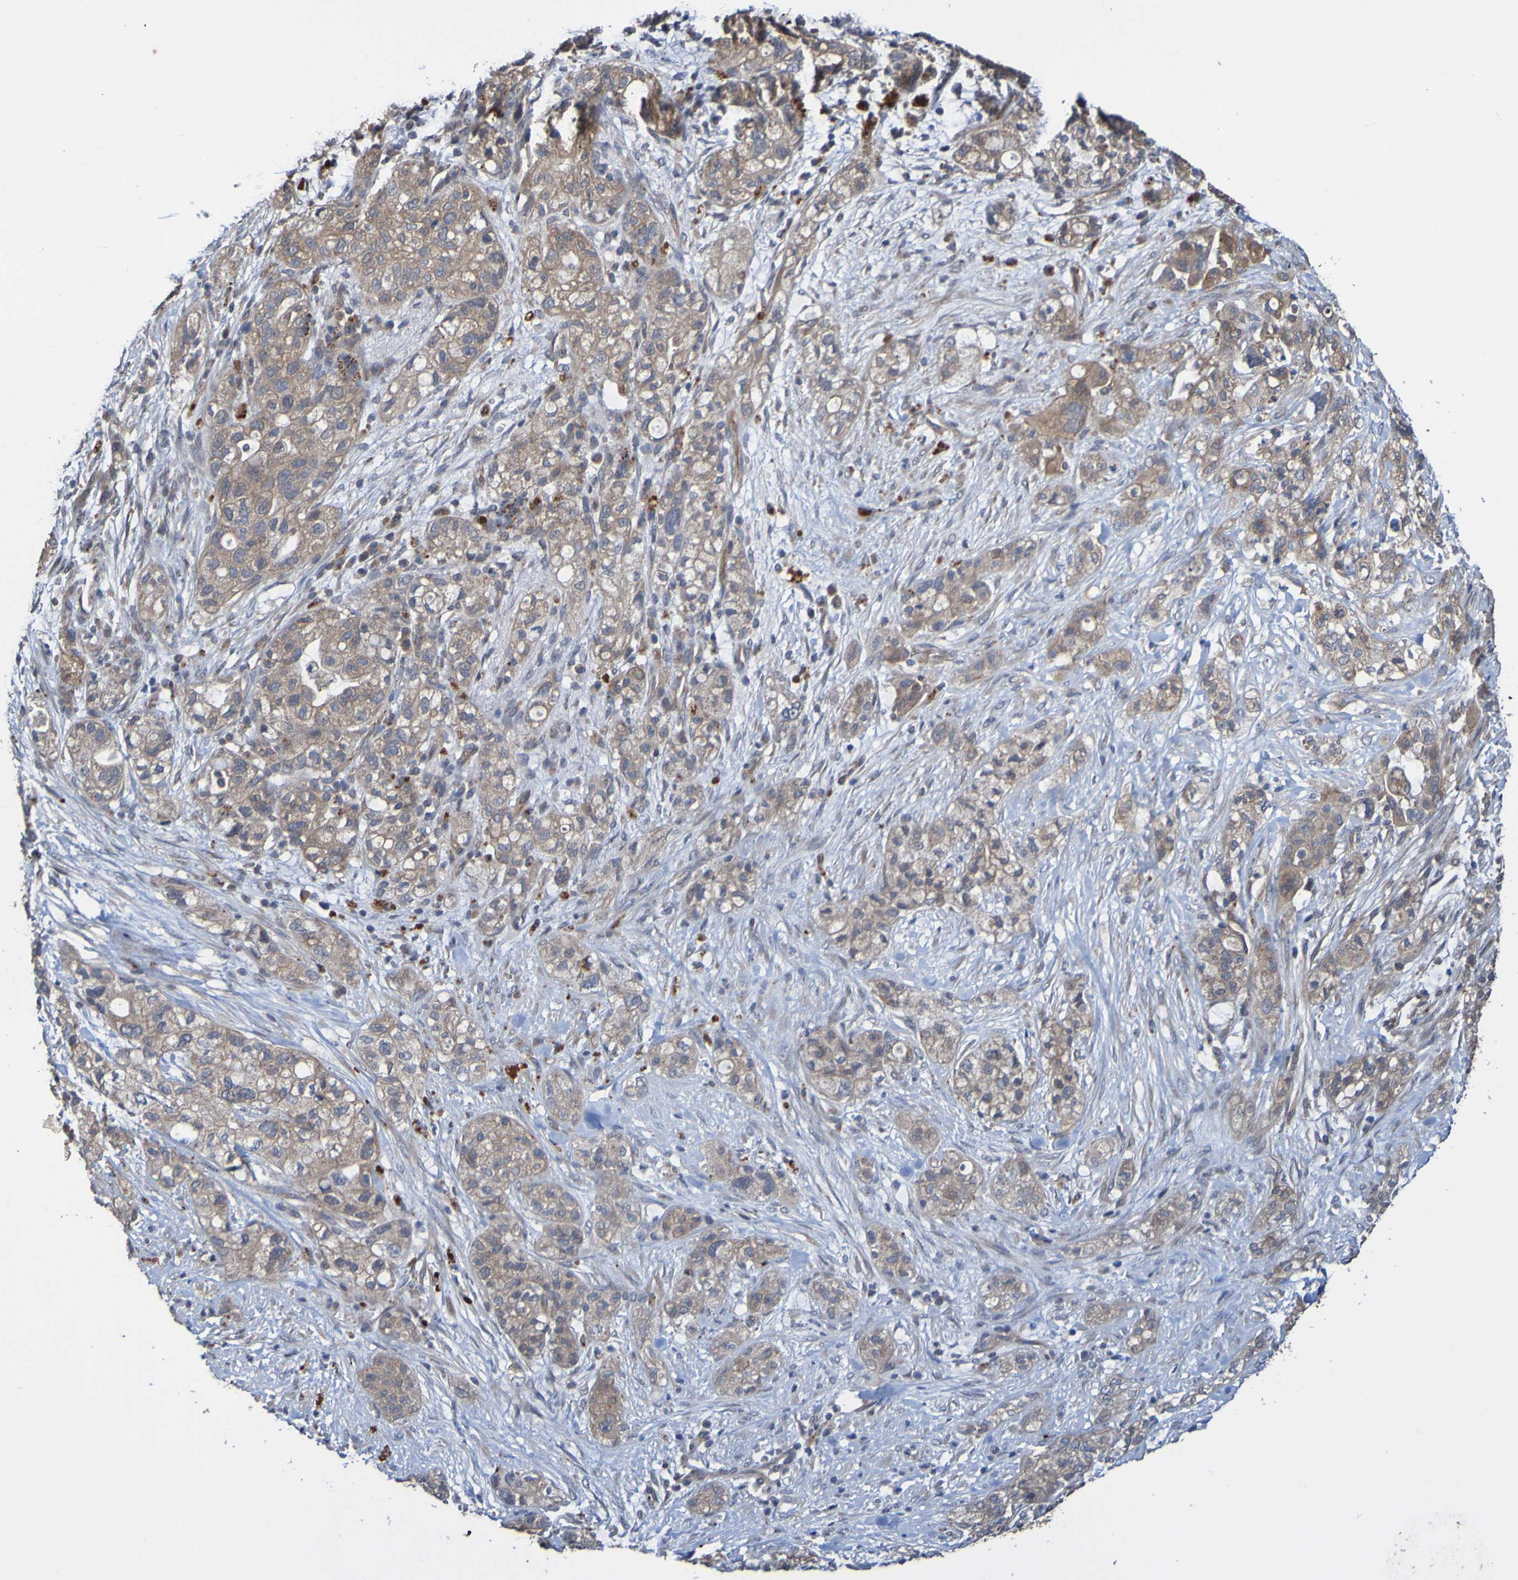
{"staining": {"intensity": "weak", "quantity": ">75%", "location": "cytoplasmic/membranous"}, "tissue": "pancreatic cancer", "cell_type": "Tumor cells", "image_type": "cancer", "snomed": [{"axis": "morphology", "description": "Adenocarcinoma, NOS"}, {"axis": "topography", "description": "Pancreas"}], "caption": "Immunohistochemistry of pancreatic cancer shows low levels of weak cytoplasmic/membranous expression in approximately >75% of tumor cells.", "gene": "UCN", "patient": {"sex": "female", "age": 78}}